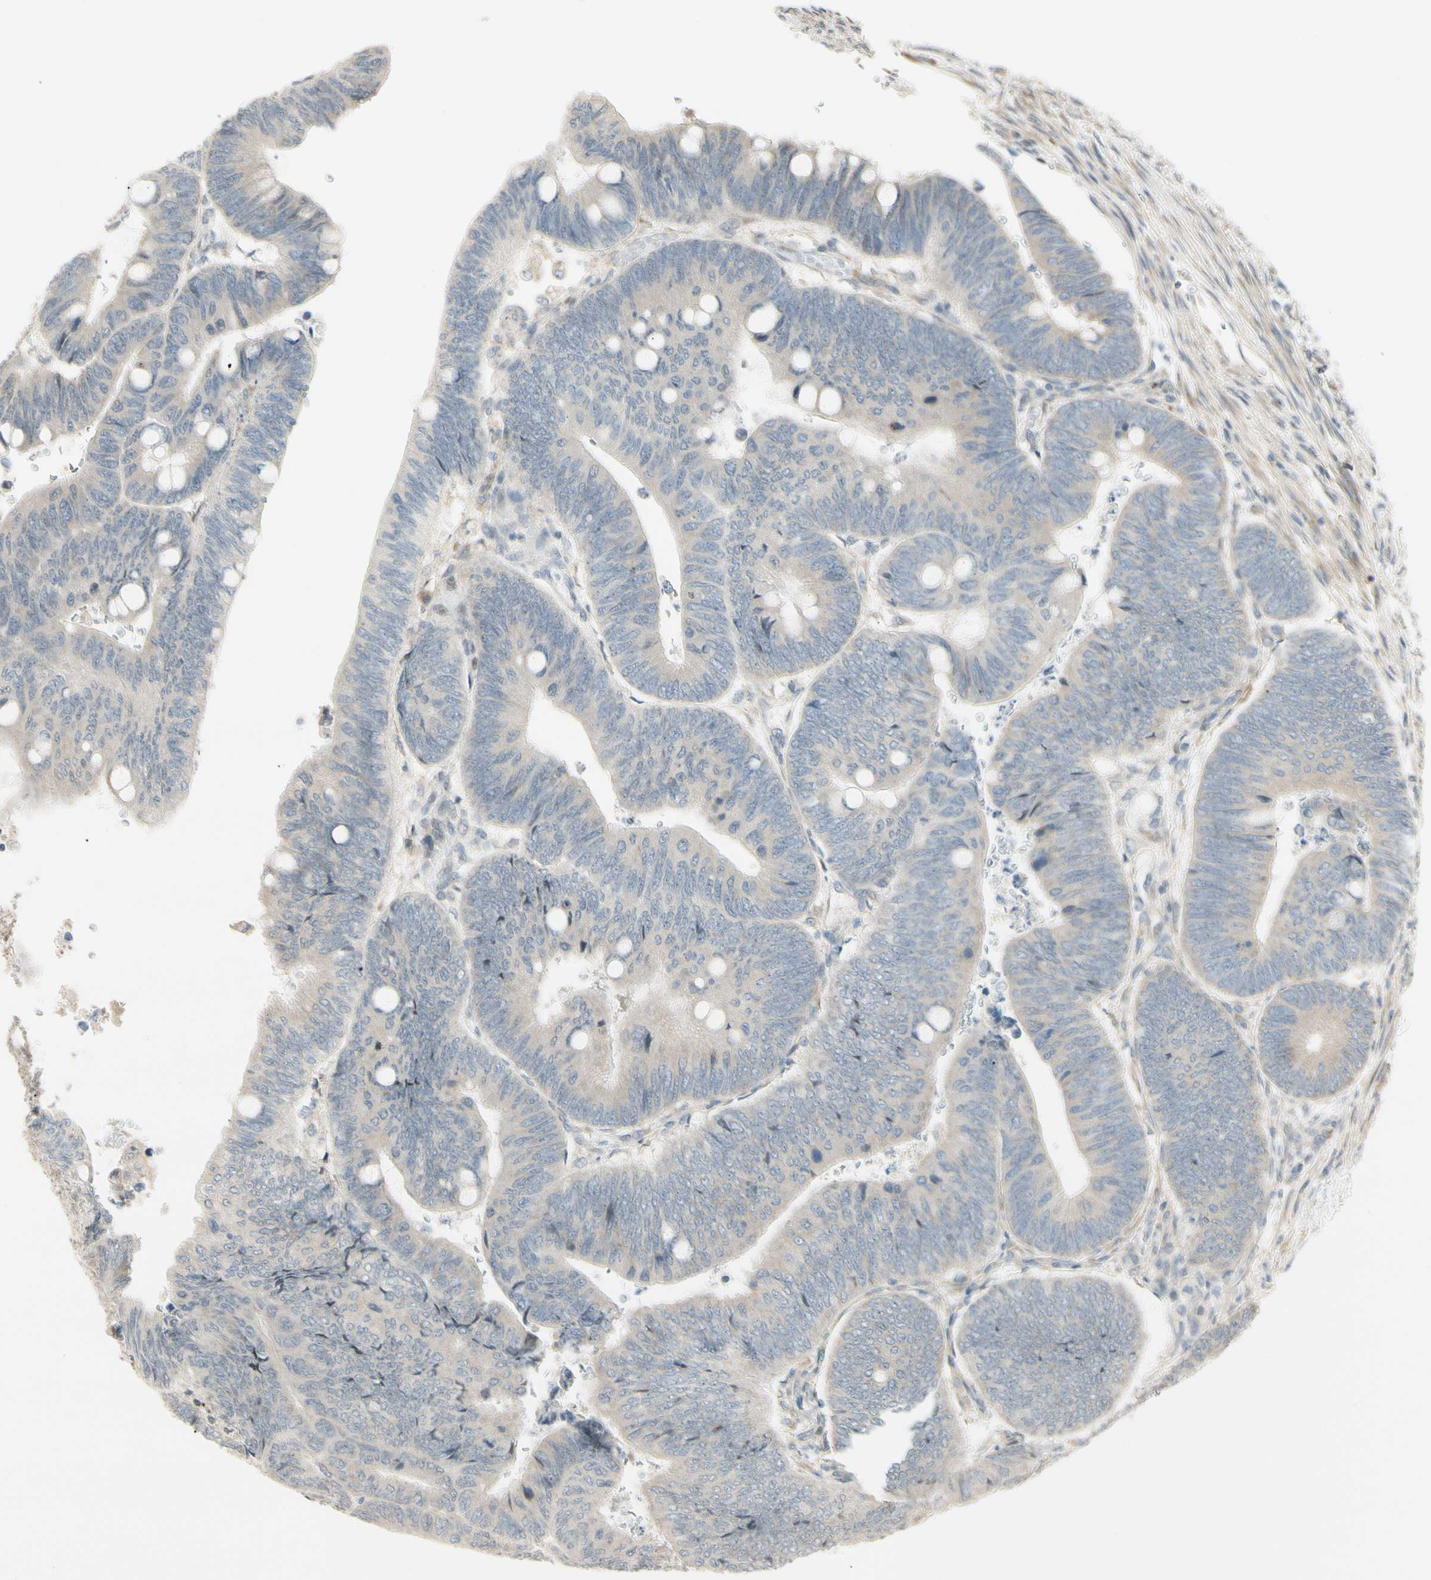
{"staining": {"intensity": "negative", "quantity": "none", "location": "none"}, "tissue": "colorectal cancer", "cell_type": "Tumor cells", "image_type": "cancer", "snomed": [{"axis": "morphology", "description": "Normal tissue, NOS"}, {"axis": "morphology", "description": "Adenocarcinoma, NOS"}, {"axis": "topography", "description": "Rectum"}, {"axis": "topography", "description": "Peripheral nerve tissue"}], "caption": "The micrograph shows no staining of tumor cells in colorectal cancer.", "gene": "FNDC3B", "patient": {"sex": "male", "age": 92}}